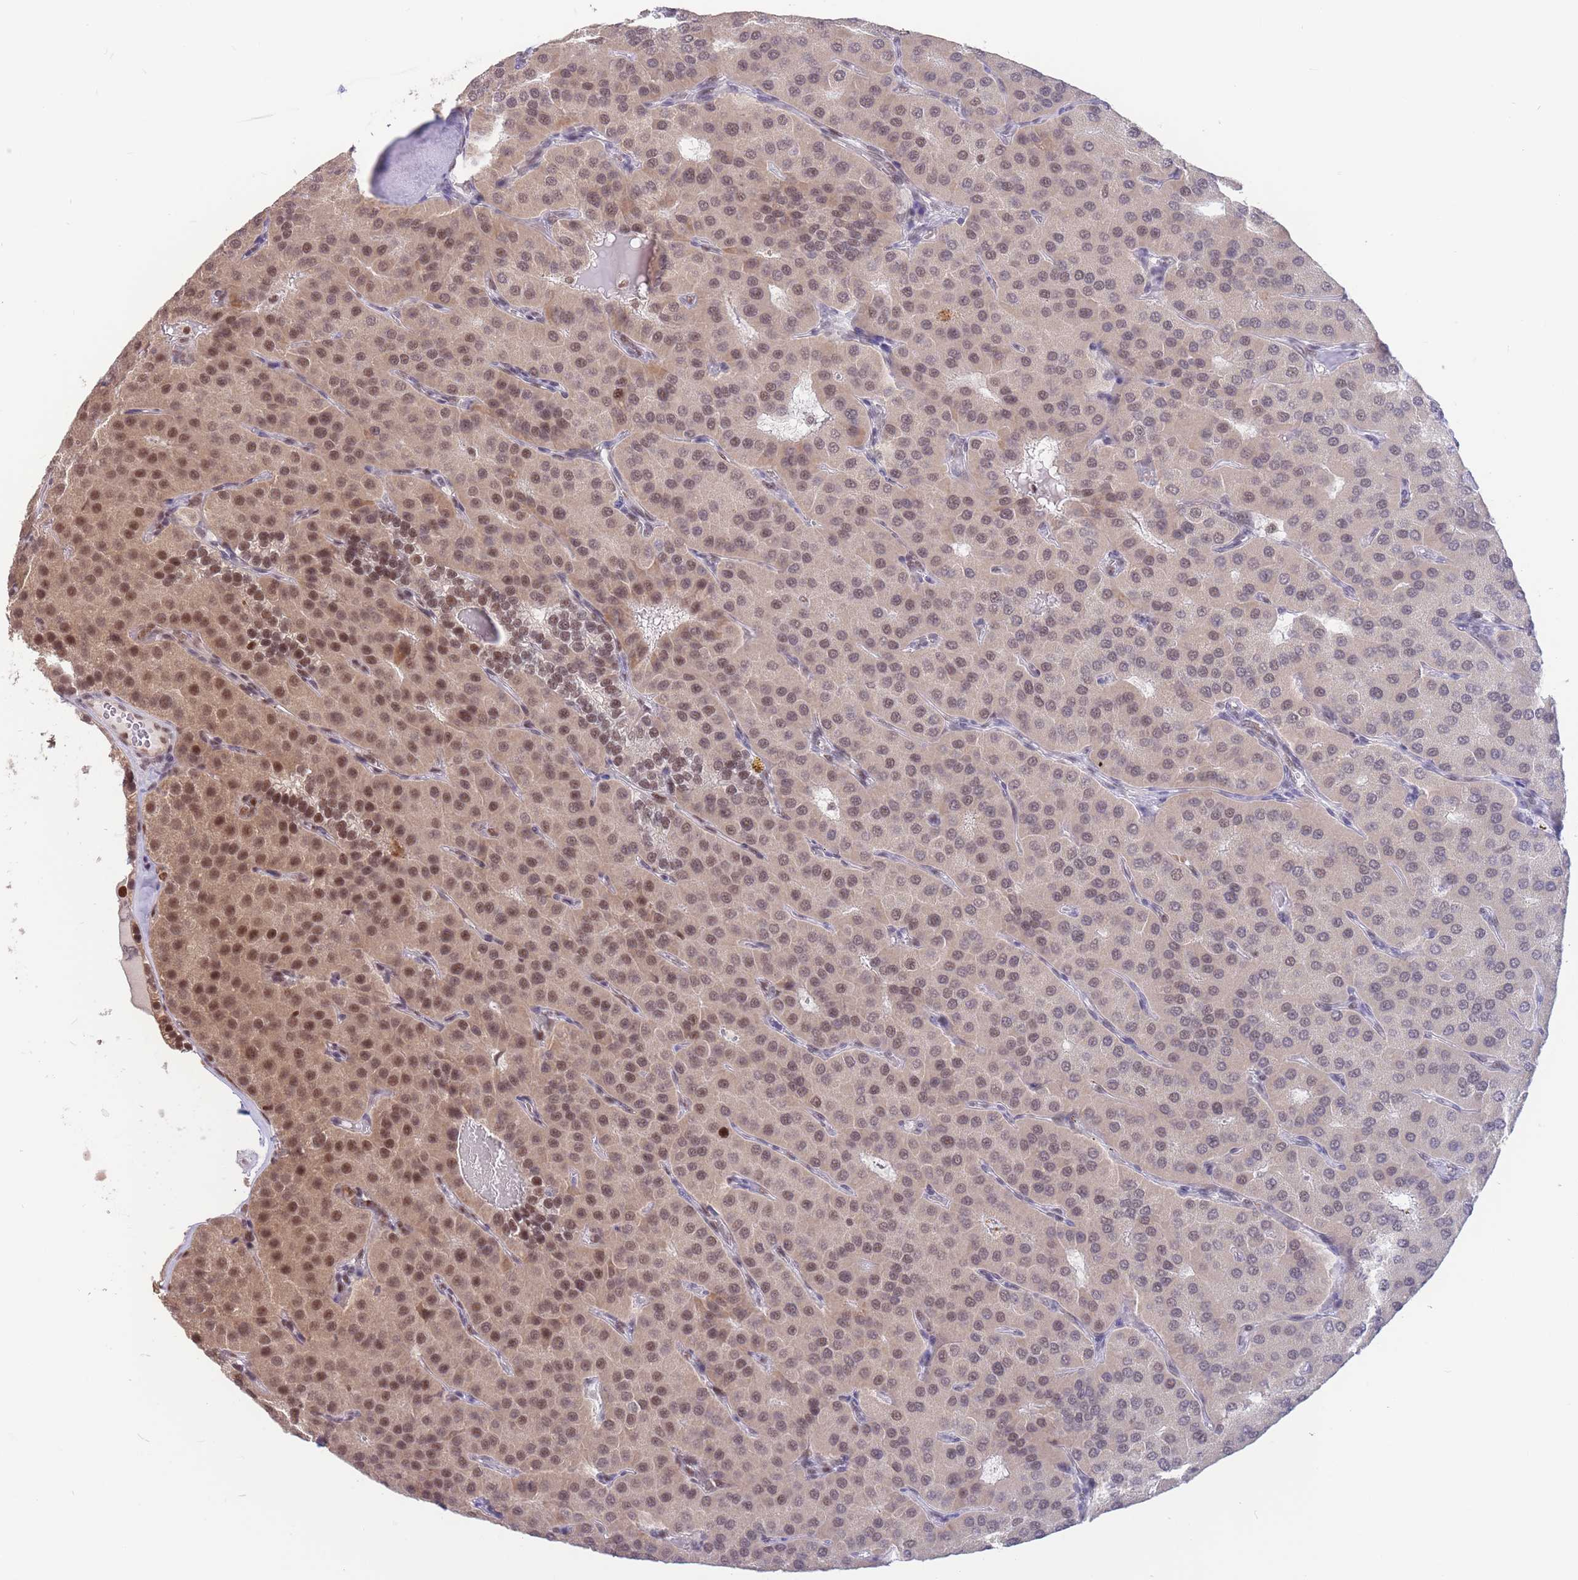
{"staining": {"intensity": "moderate", "quantity": ">75%", "location": "nuclear"}, "tissue": "parathyroid gland", "cell_type": "Glandular cells", "image_type": "normal", "snomed": [{"axis": "morphology", "description": "Normal tissue, NOS"}, {"axis": "morphology", "description": "Adenoma, NOS"}, {"axis": "topography", "description": "Parathyroid gland"}], "caption": "High-magnification brightfield microscopy of normal parathyroid gland stained with DAB (3,3'-diaminobenzidine) (brown) and counterstained with hematoxylin (blue). glandular cells exhibit moderate nuclear positivity is present in approximately>75% of cells.", "gene": "SMAD9", "patient": {"sex": "female", "age": 86}}